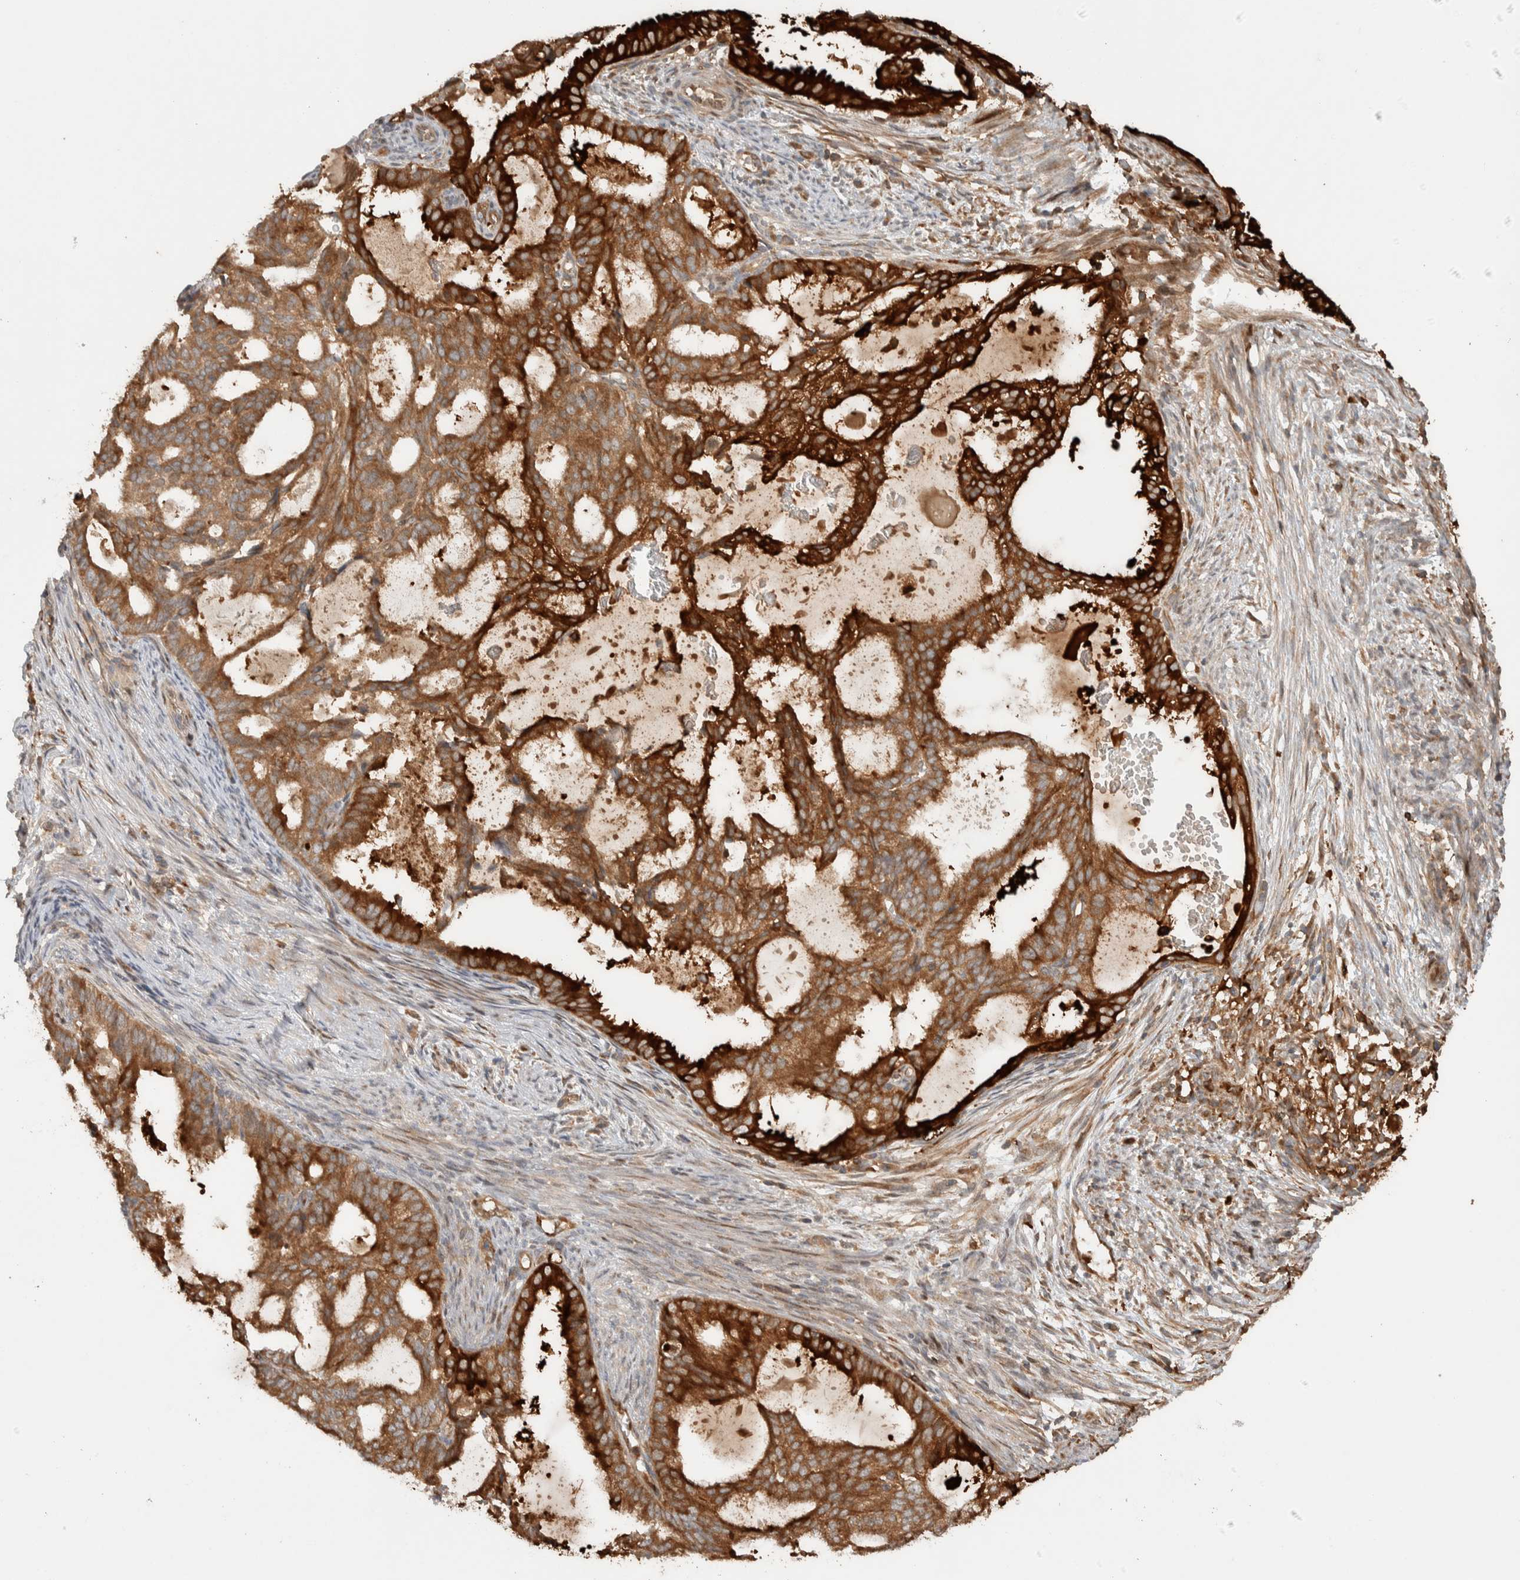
{"staining": {"intensity": "strong", "quantity": ">75%", "location": "cytoplasmic/membranous"}, "tissue": "endometrial cancer", "cell_type": "Tumor cells", "image_type": "cancer", "snomed": [{"axis": "morphology", "description": "Adenocarcinoma, NOS"}, {"axis": "topography", "description": "Endometrium"}], "caption": "Brown immunohistochemical staining in human adenocarcinoma (endometrial) exhibits strong cytoplasmic/membranous positivity in about >75% of tumor cells.", "gene": "CNTROB", "patient": {"sex": "female", "age": 58}}